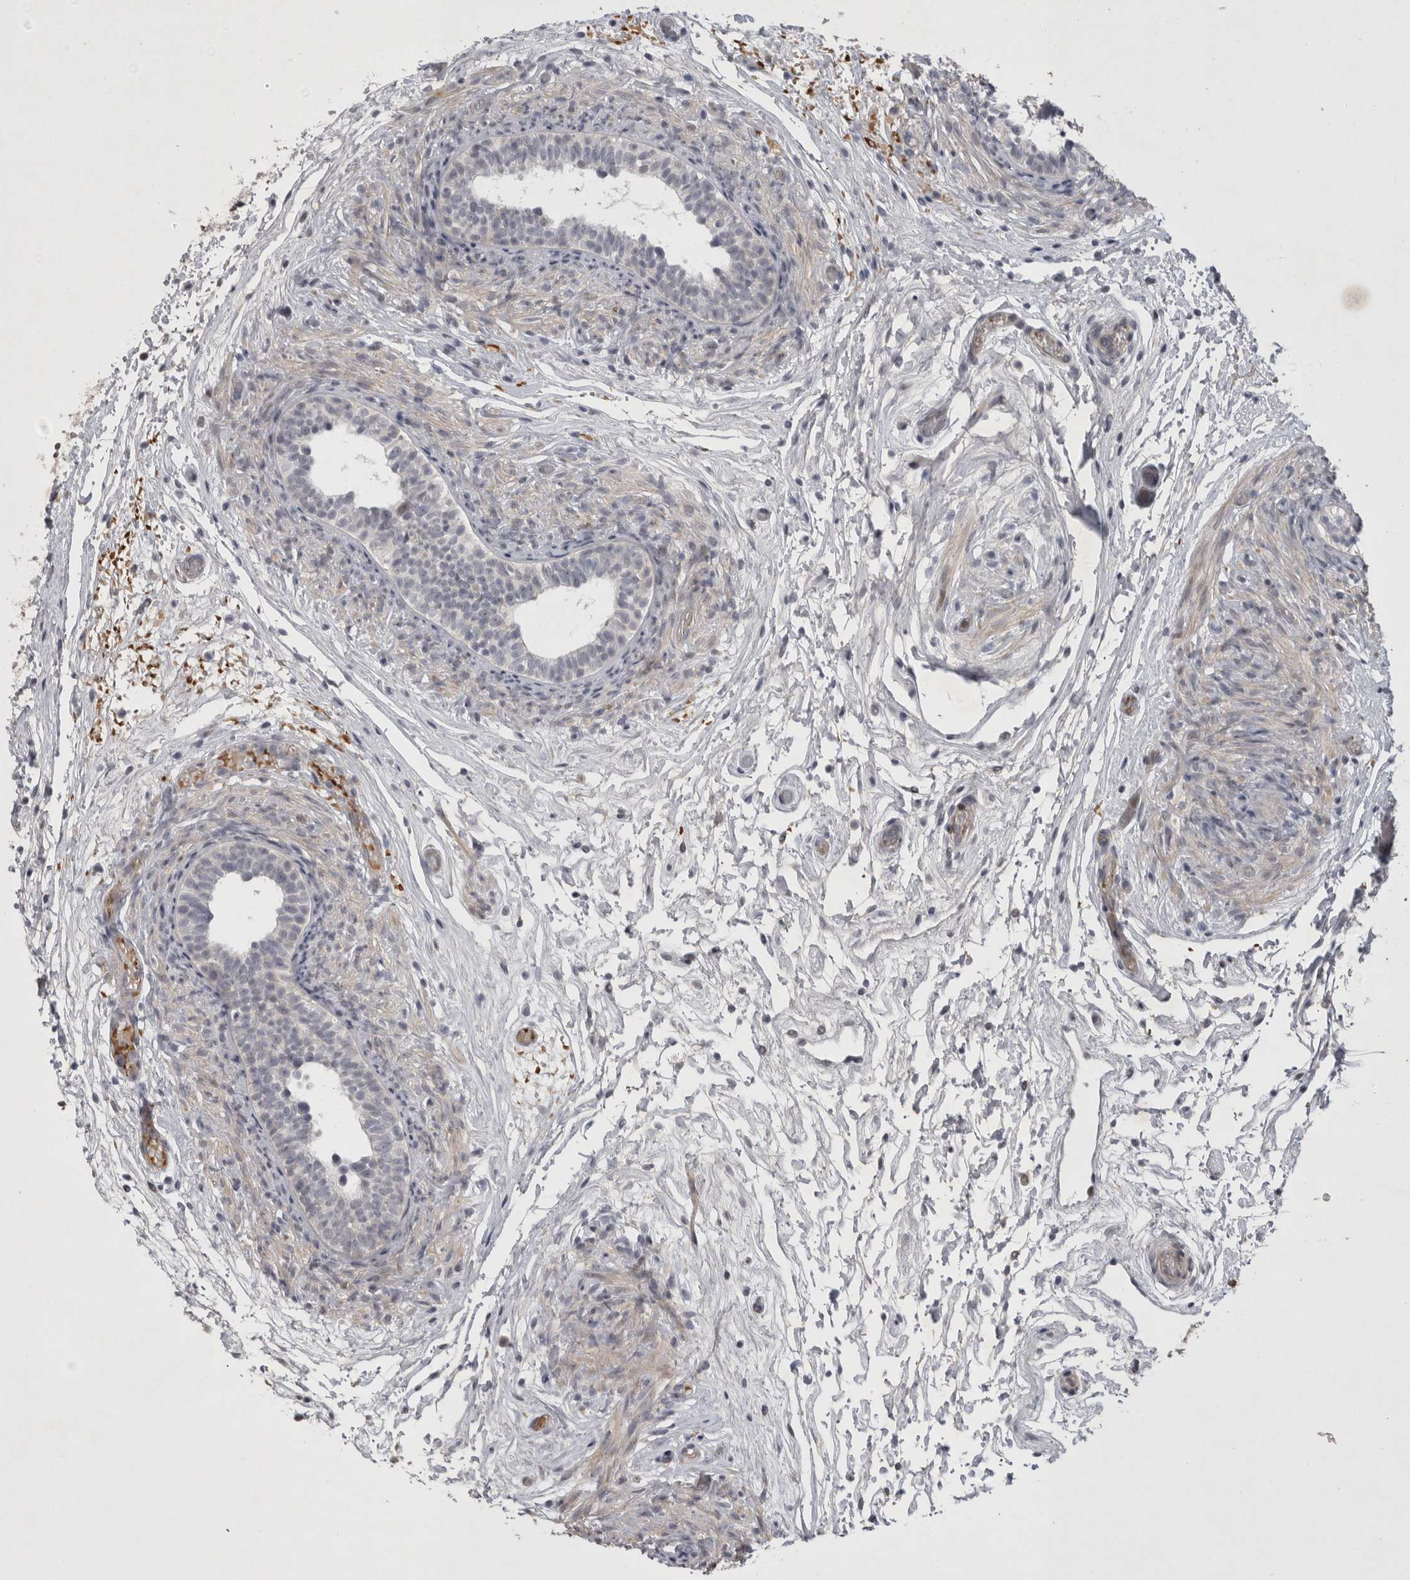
{"staining": {"intensity": "negative", "quantity": "none", "location": "none"}, "tissue": "epididymis", "cell_type": "Glandular cells", "image_type": "normal", "snomed": [{"axis": "morphology", "description": "Normal tissue, NOS"}, {"axis": "topography", "description": "Epididymis"}], "caption": "High power microscopy histopathology image of an immunohistochemistry (IHC) micrograph of normal epididymis, revealing no significant positivity in glandular cells.", "gene": "IFI44", "patient": {"sex": "male", "age": 5}}